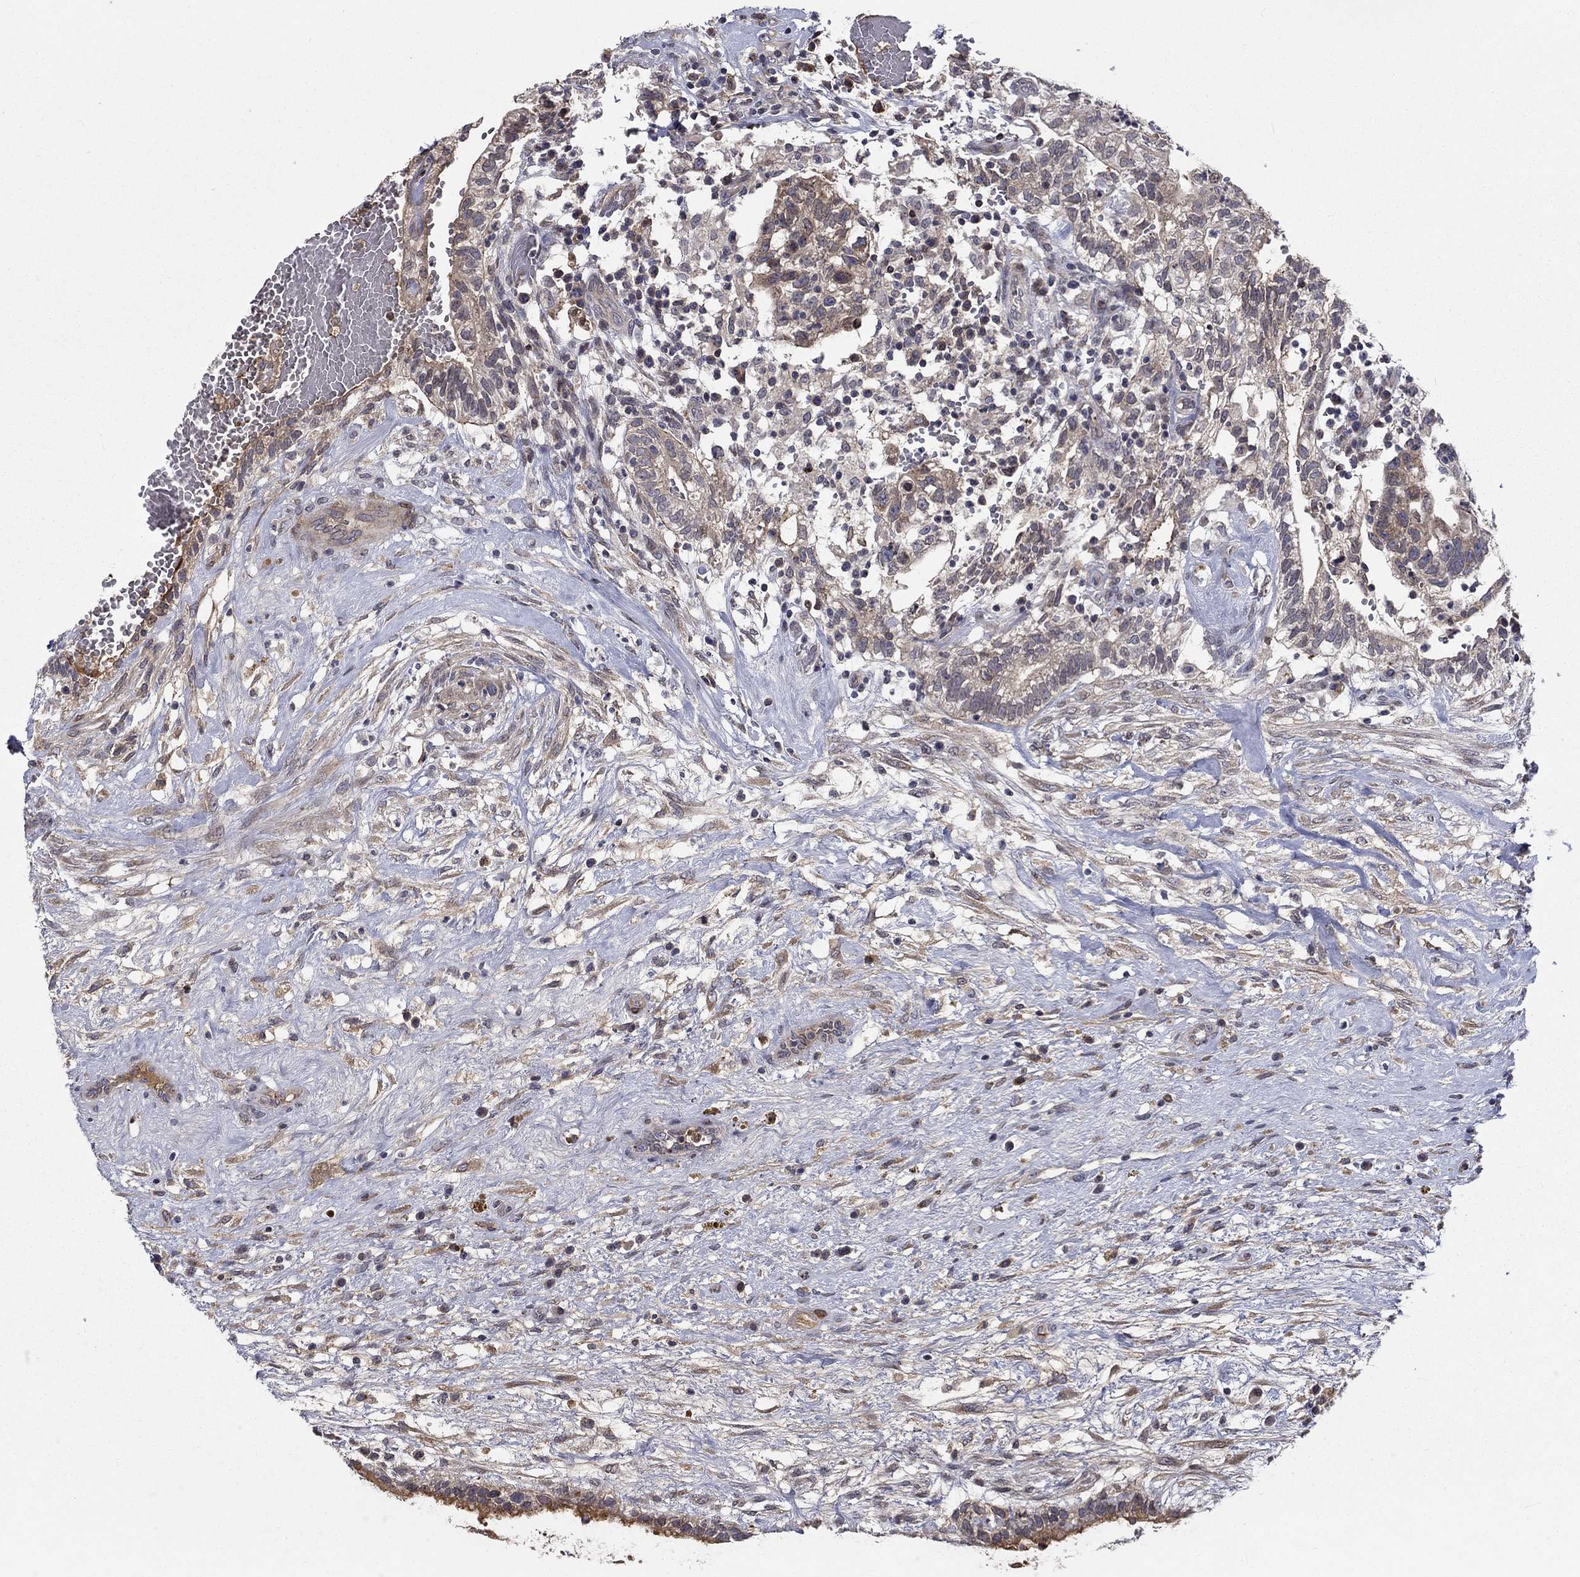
{"staining": {"intensity": "weak", "quantity": "25%-75%", "location": "cytoplasmic/membranous"}, "tissue": "testis cancer", "cell_type": "Tumor cells", "image_type": "cancer", "snomed": [{"axis": "morphology", "description": "Normal tissue, NOS"}, {"axis": "morphology", "description": "Carcinoma, Embryonal, NOS"}, {"axis": "topography", "description": "Testis"}, {"axis": "topography", "description": "Epididymis"}], "caption": "A micrograph of human testis cancer (embryonal carcinoma) stained for a protein reveals weak cytoplasmic/membranous brown staining in tumor cells.", "gene": "CETN3", "patient": {"sex": "male", "age": 32}}